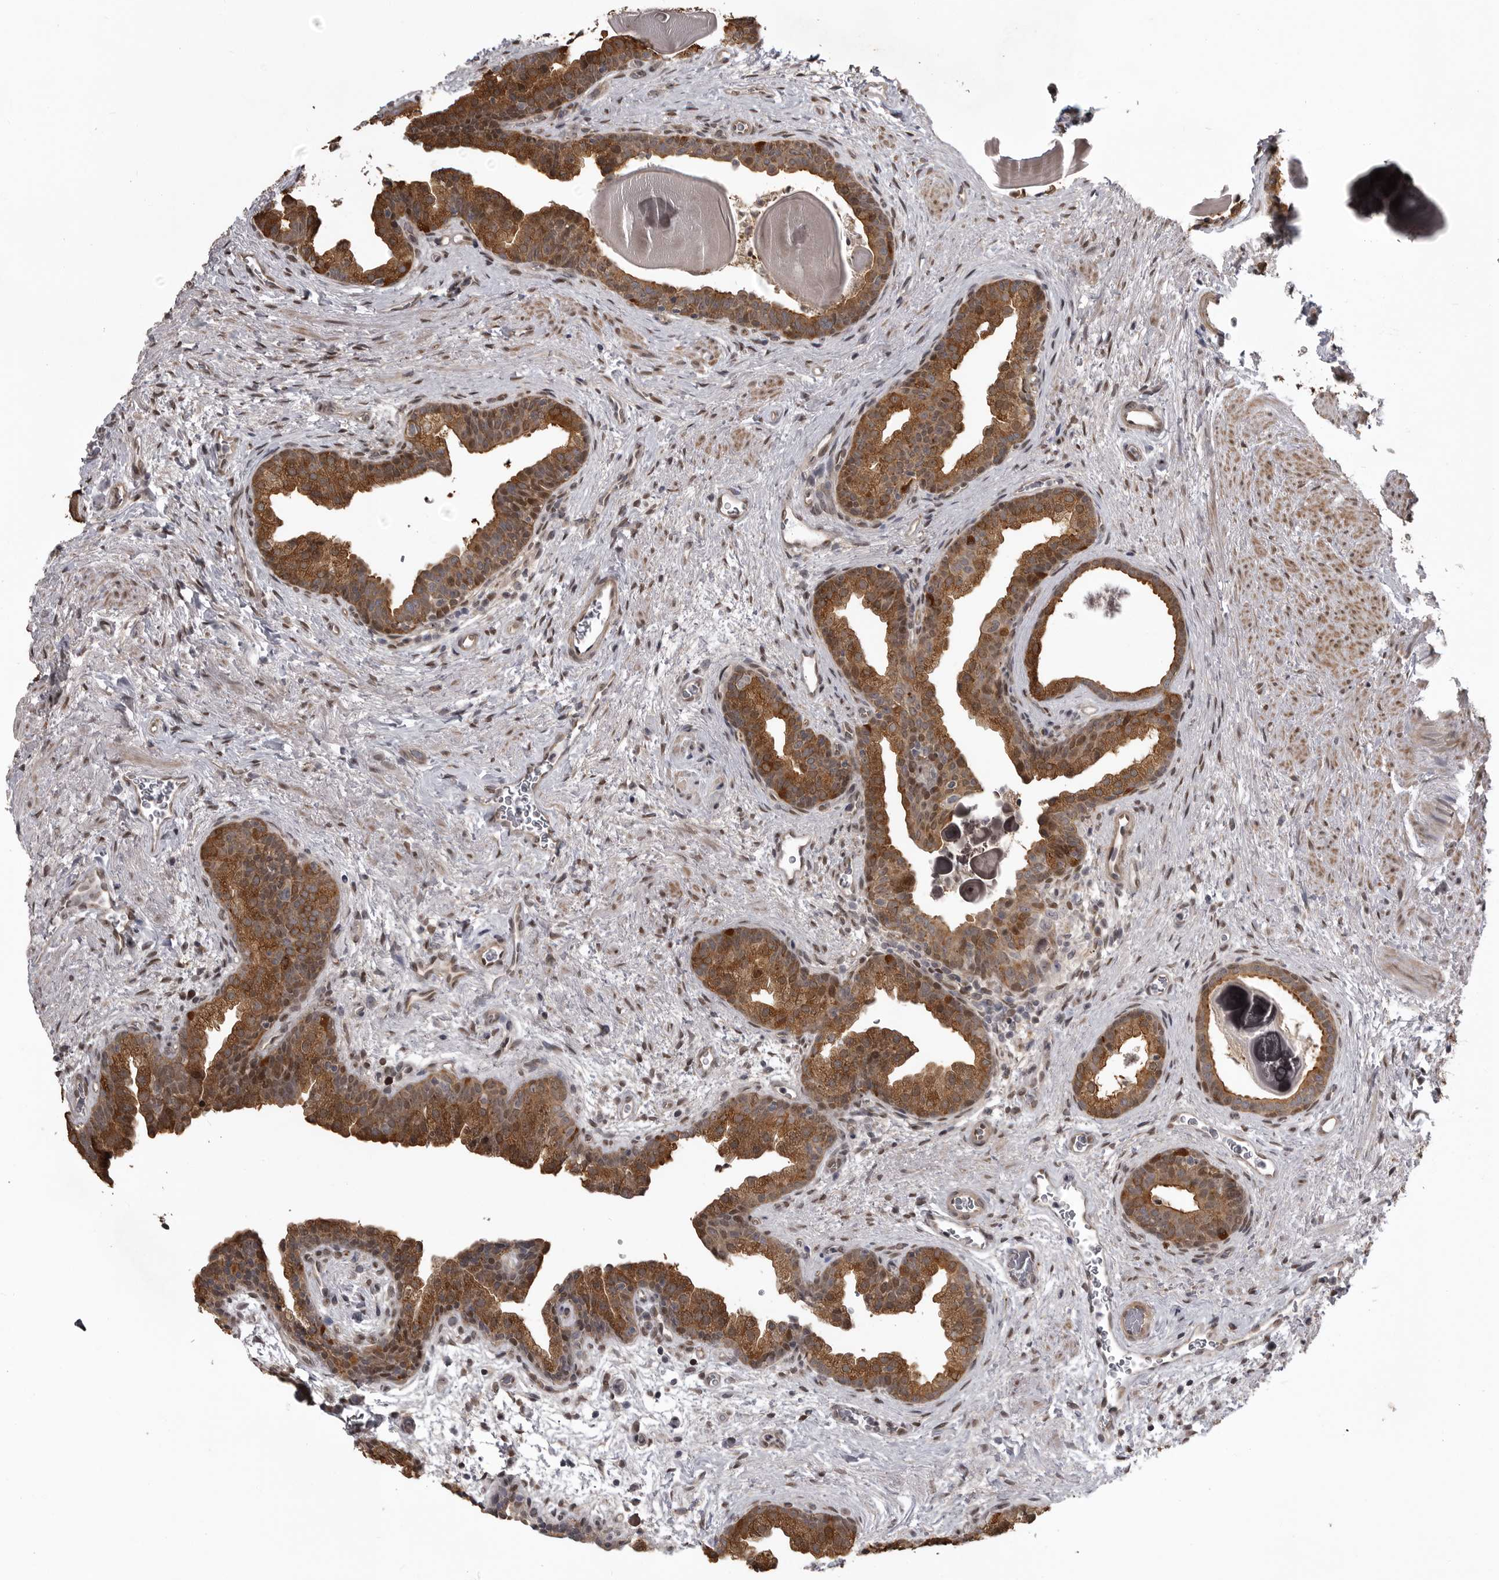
{"staining": {"intensity": "strong", "quantity": ">75%", "location": "cytoplasmic/membranous,nuclear"}, "tissue": "prostate", "cell_type": "Glandular cells", "image_type": "normal", "snomed": [{"axis": "morphology", "description": "Normal tissue, NOS"}, {"axis": "topography", "description": "Prostate"}], "caption": "A brown stain labels strong cytoplasmic/membranous,nuclear expression of a protein in glandular cells of benign prostate. (IHC, brightfield microscopy, high magnification).", "gene": "SNX16", "patient": {"sex": "male", "age": 48}}